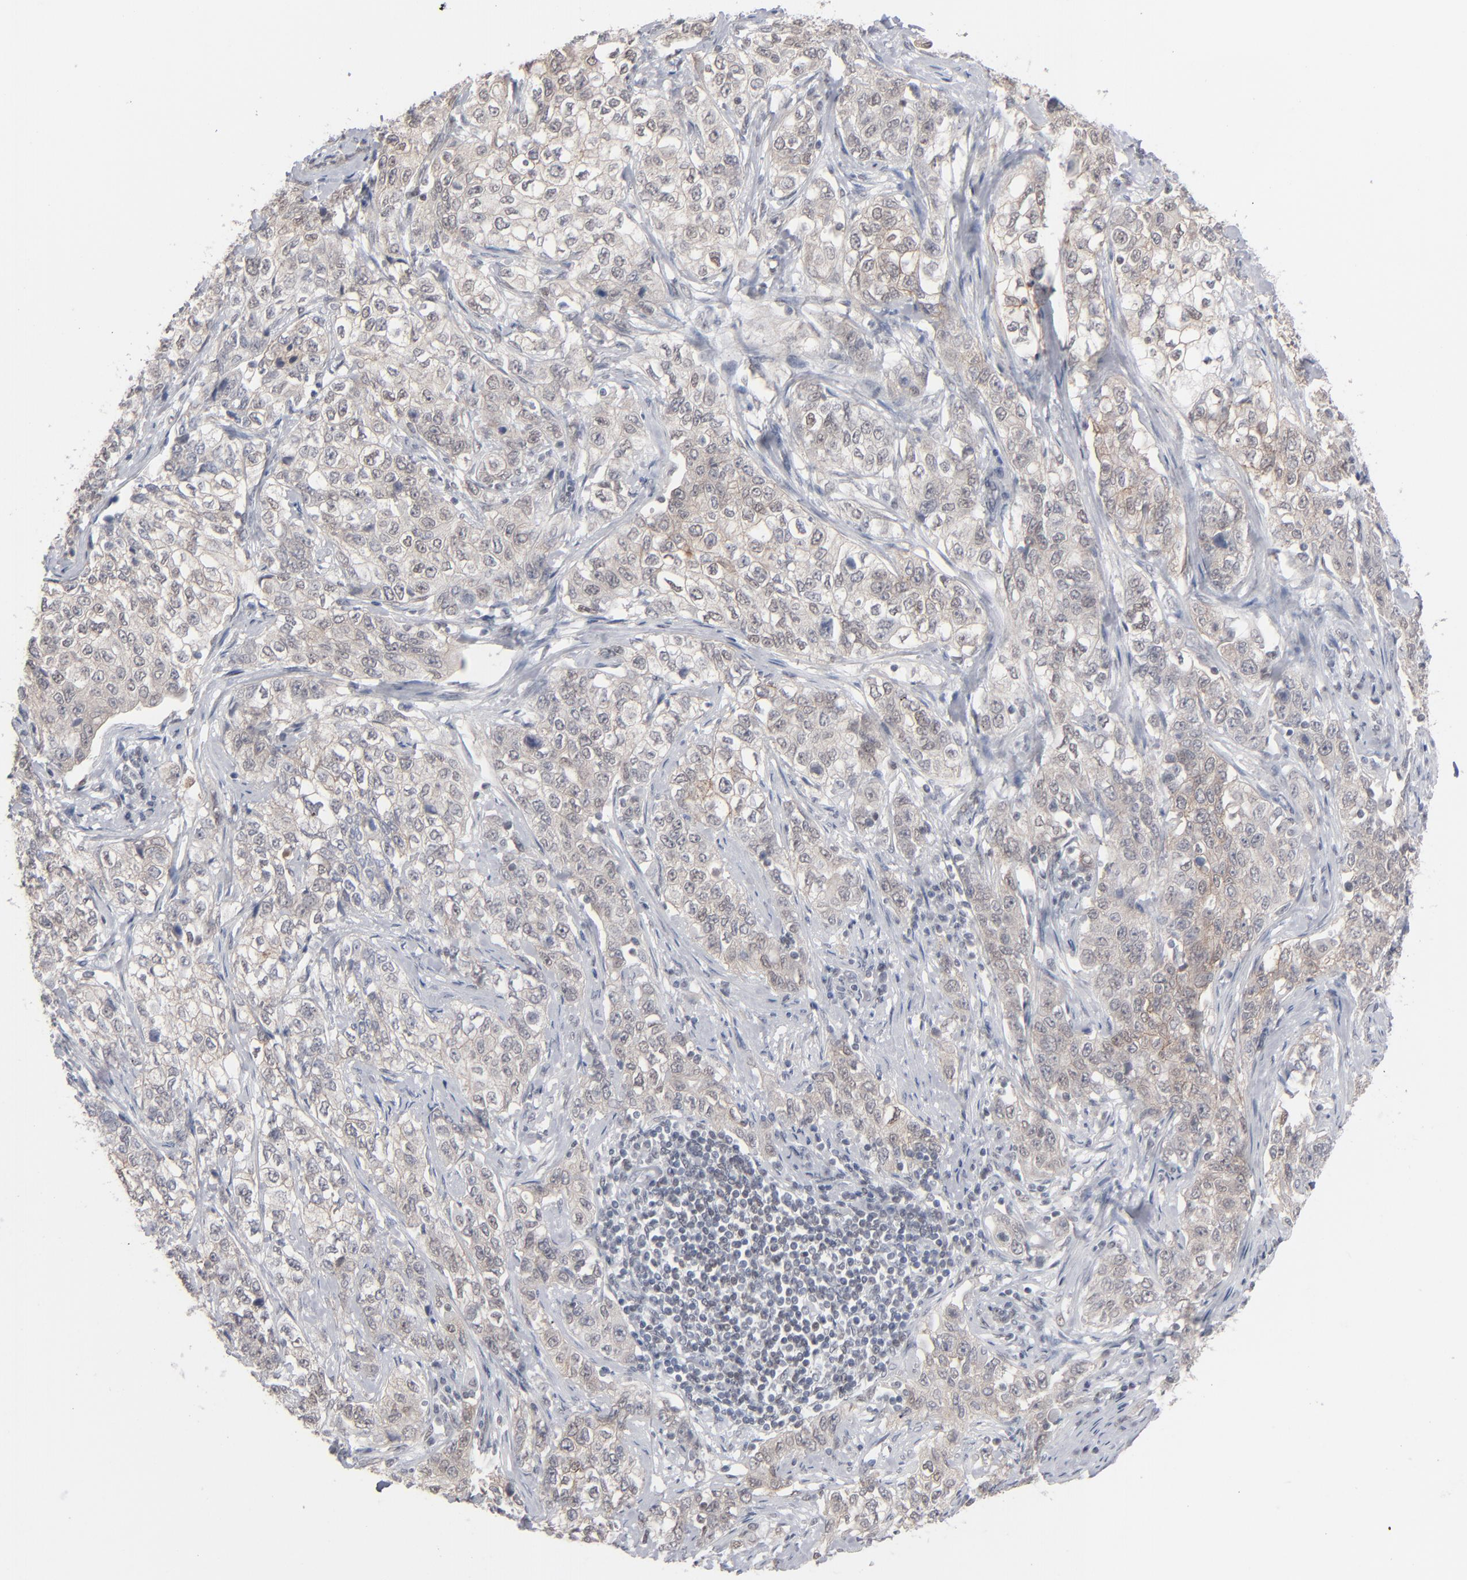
{"staining": {"intensity": "weak", "quantity": ">75%", "location": "cytoplasmic/membranous"}, "tissue": "stomach cancer", "cell_type": "Tumor cells", "image_type": "cancer", "snomed": [{"axis": "morphology", "description": "Adenocarcinoma, NOS"}, {"axis": "topography", "description": "Stomach"}], "caption": "A high-resolution image shows immunohistochemistry (IHC) staining of stomach cancer, which displays weak cytoplasmic/membranous staining in about >75% of tumor cells.", "gene": "IRF9", "patient": {"sex": "male", "age": 48}}